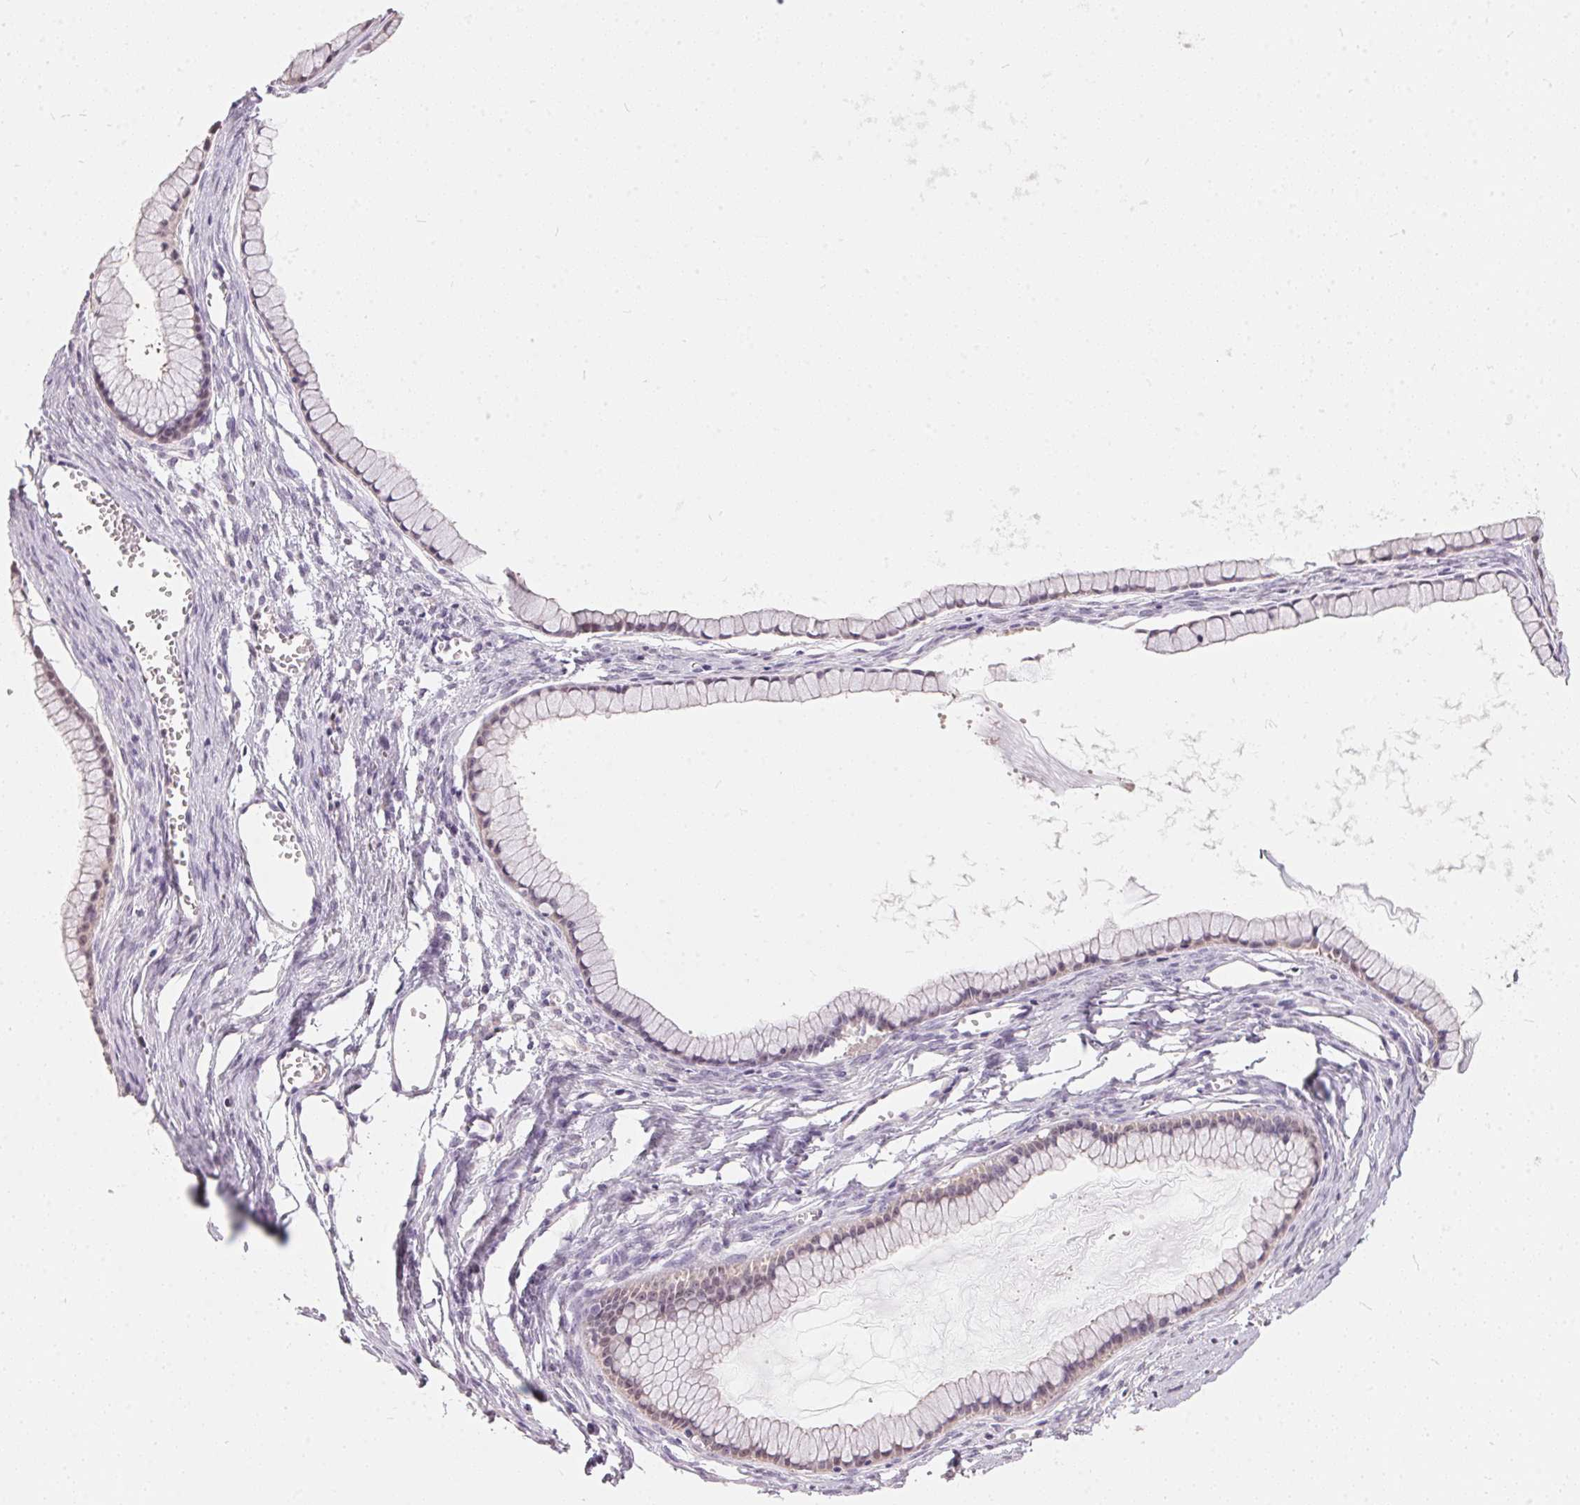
{"staining": {"intensity": "negative", "quantity": "none", "location": "none"}, "tissue": "ovarian cancer", "cell_type": "Tumor cells", "image_type": "cancer", "snomed": [{"axis": "morphology", "description": "Cystadenocarcinoma, mucinous, NOS"}, {"axis": "topography", "description": "Ovary"}], "caption": "A micrograph of mucinous cystadenocarcinoma (ovarian) stained for a protein shows no brown staining in tumor cells. (DAB IHC with hematoxylin counter stain).", "gene": "SERPINB1", "patient": {"sex": "female", "age": 41}}